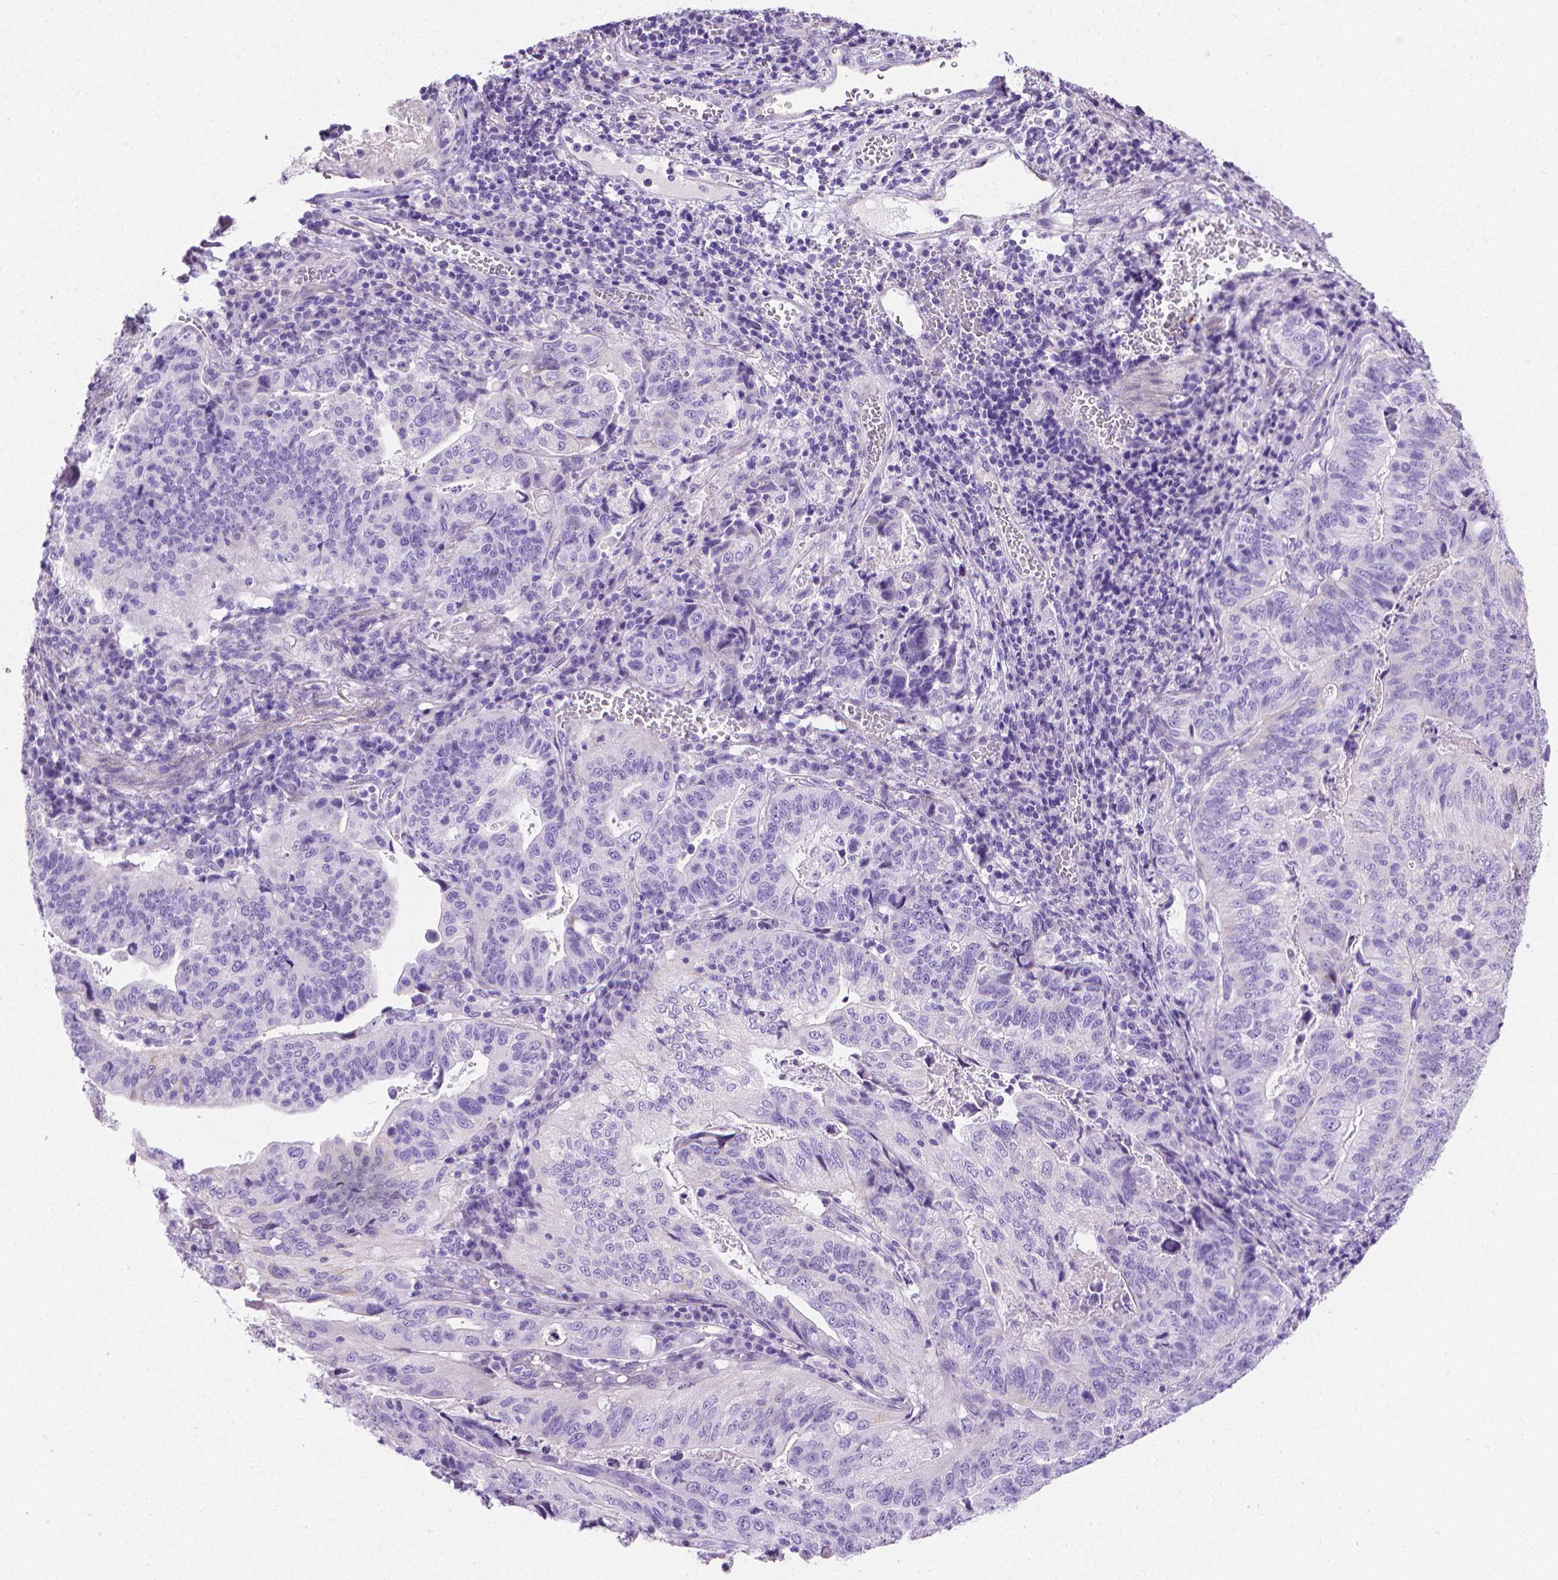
{"staining": {"intensity": "negative", "quantity": "none", "location": "none"}, "tissue": "stomach cancer", "cell_type": "Tumor cells", "image_type": "cancer", "snomed": [{"axis": "morphology", "description": "Adenocarcinoma, NOS"}, {"axis": "topography", "description": "Stomach, upper"}], "caption": "A high-resolution micrograph shows immunohistochemistry staining of adenocarcinoma (stomach), which reveals no significant expression in tumor cells.", "gene": "PNMA2", "patient": {"sex": "female", "age": 67}}